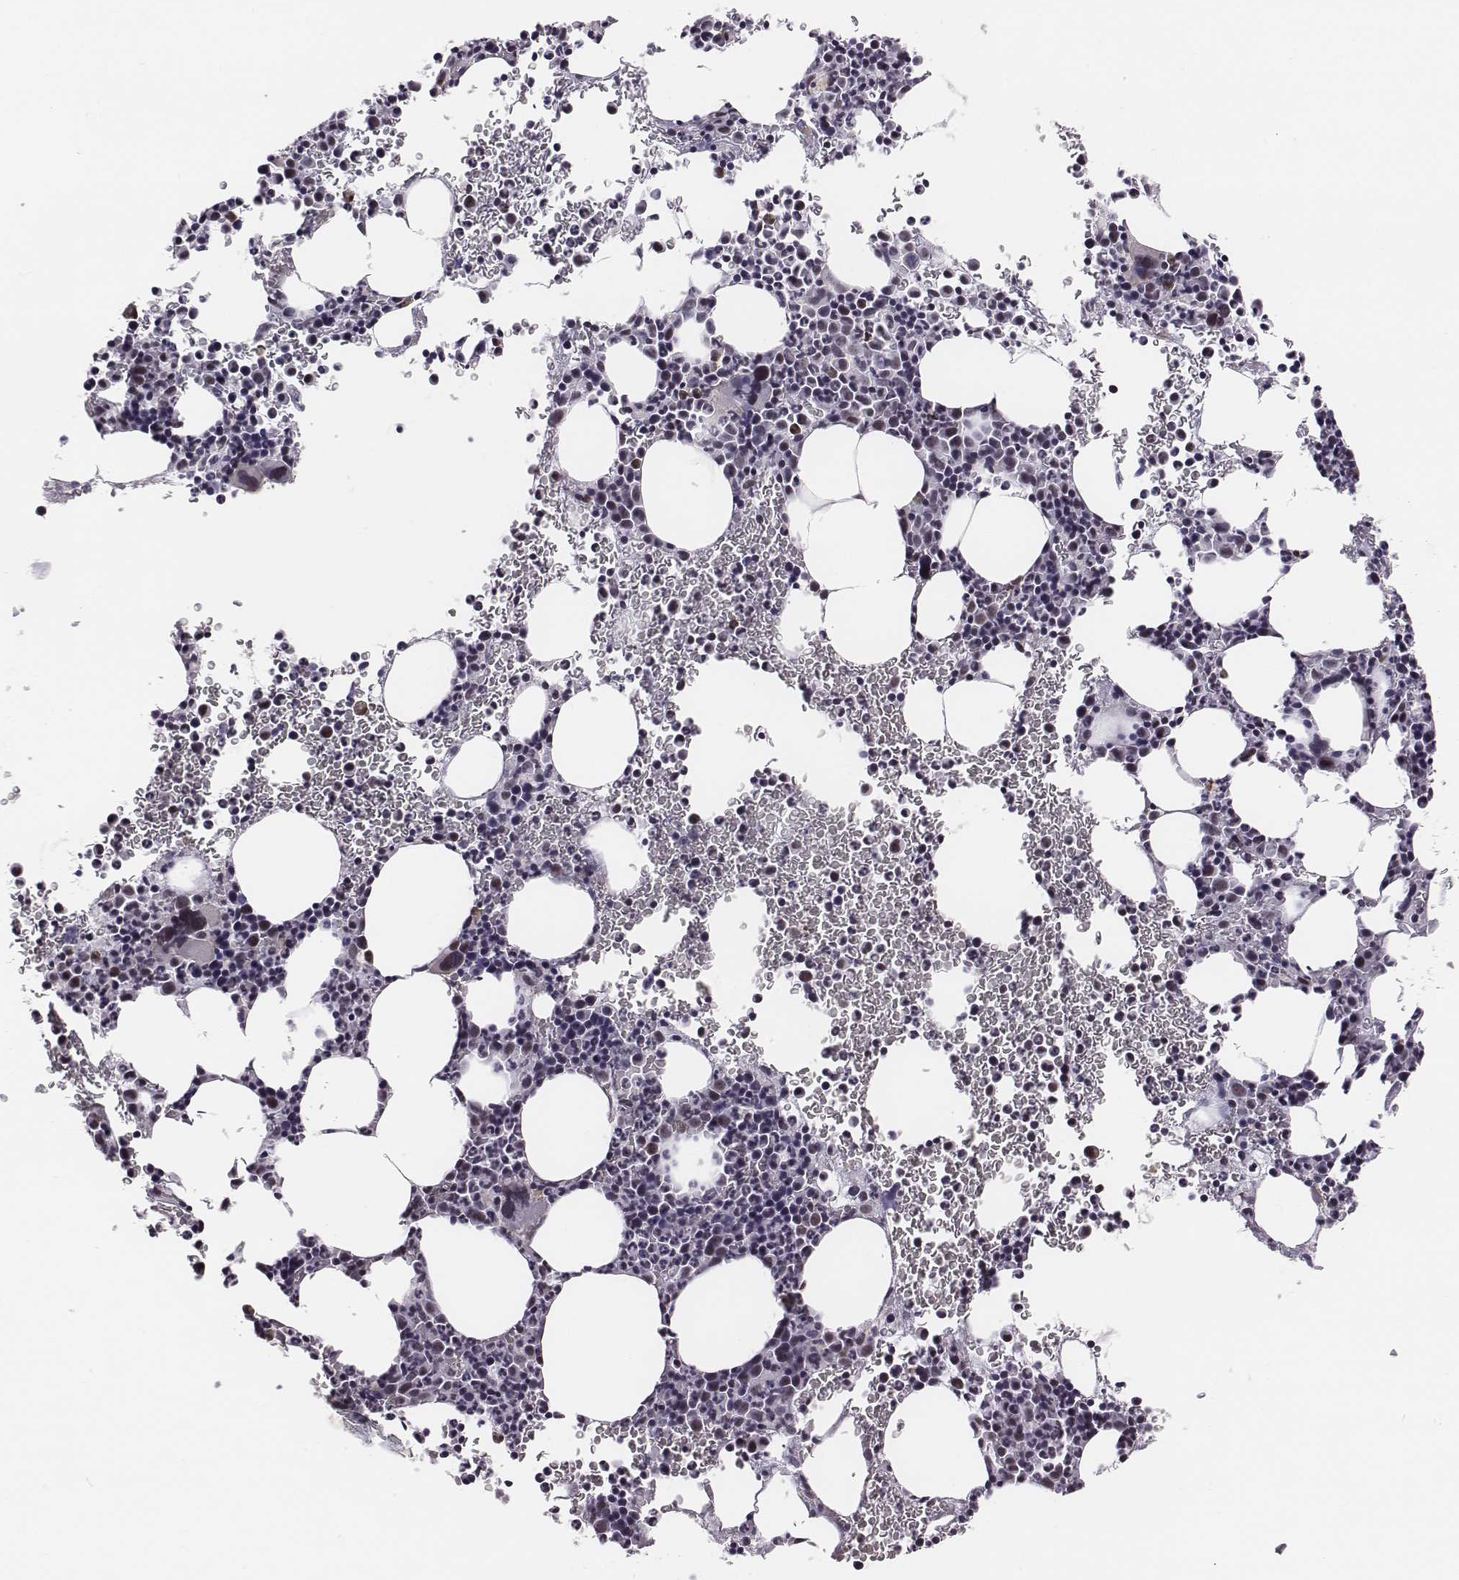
{"staining": {"intensity": "moderate", "quantity": "25%-75%", "location": "nuclear"}, "tissue": "bone marrow", "cell_type": "Hematopoietic cells", "image_type": "normal", "snomed": [{"axis": "morphology", "description": "Normal tissue, NOS"}, {"axis": "topography", "description": "Bone marrow"}], "caption": "The photomicrograph demonstrates staining of unremarkable bone marrow, revealing moderate nuclear protein staining (brown color) within hematopoietic cells.", "gene": "ACOD1", "patient": {"sex": "male", "age": 81}}